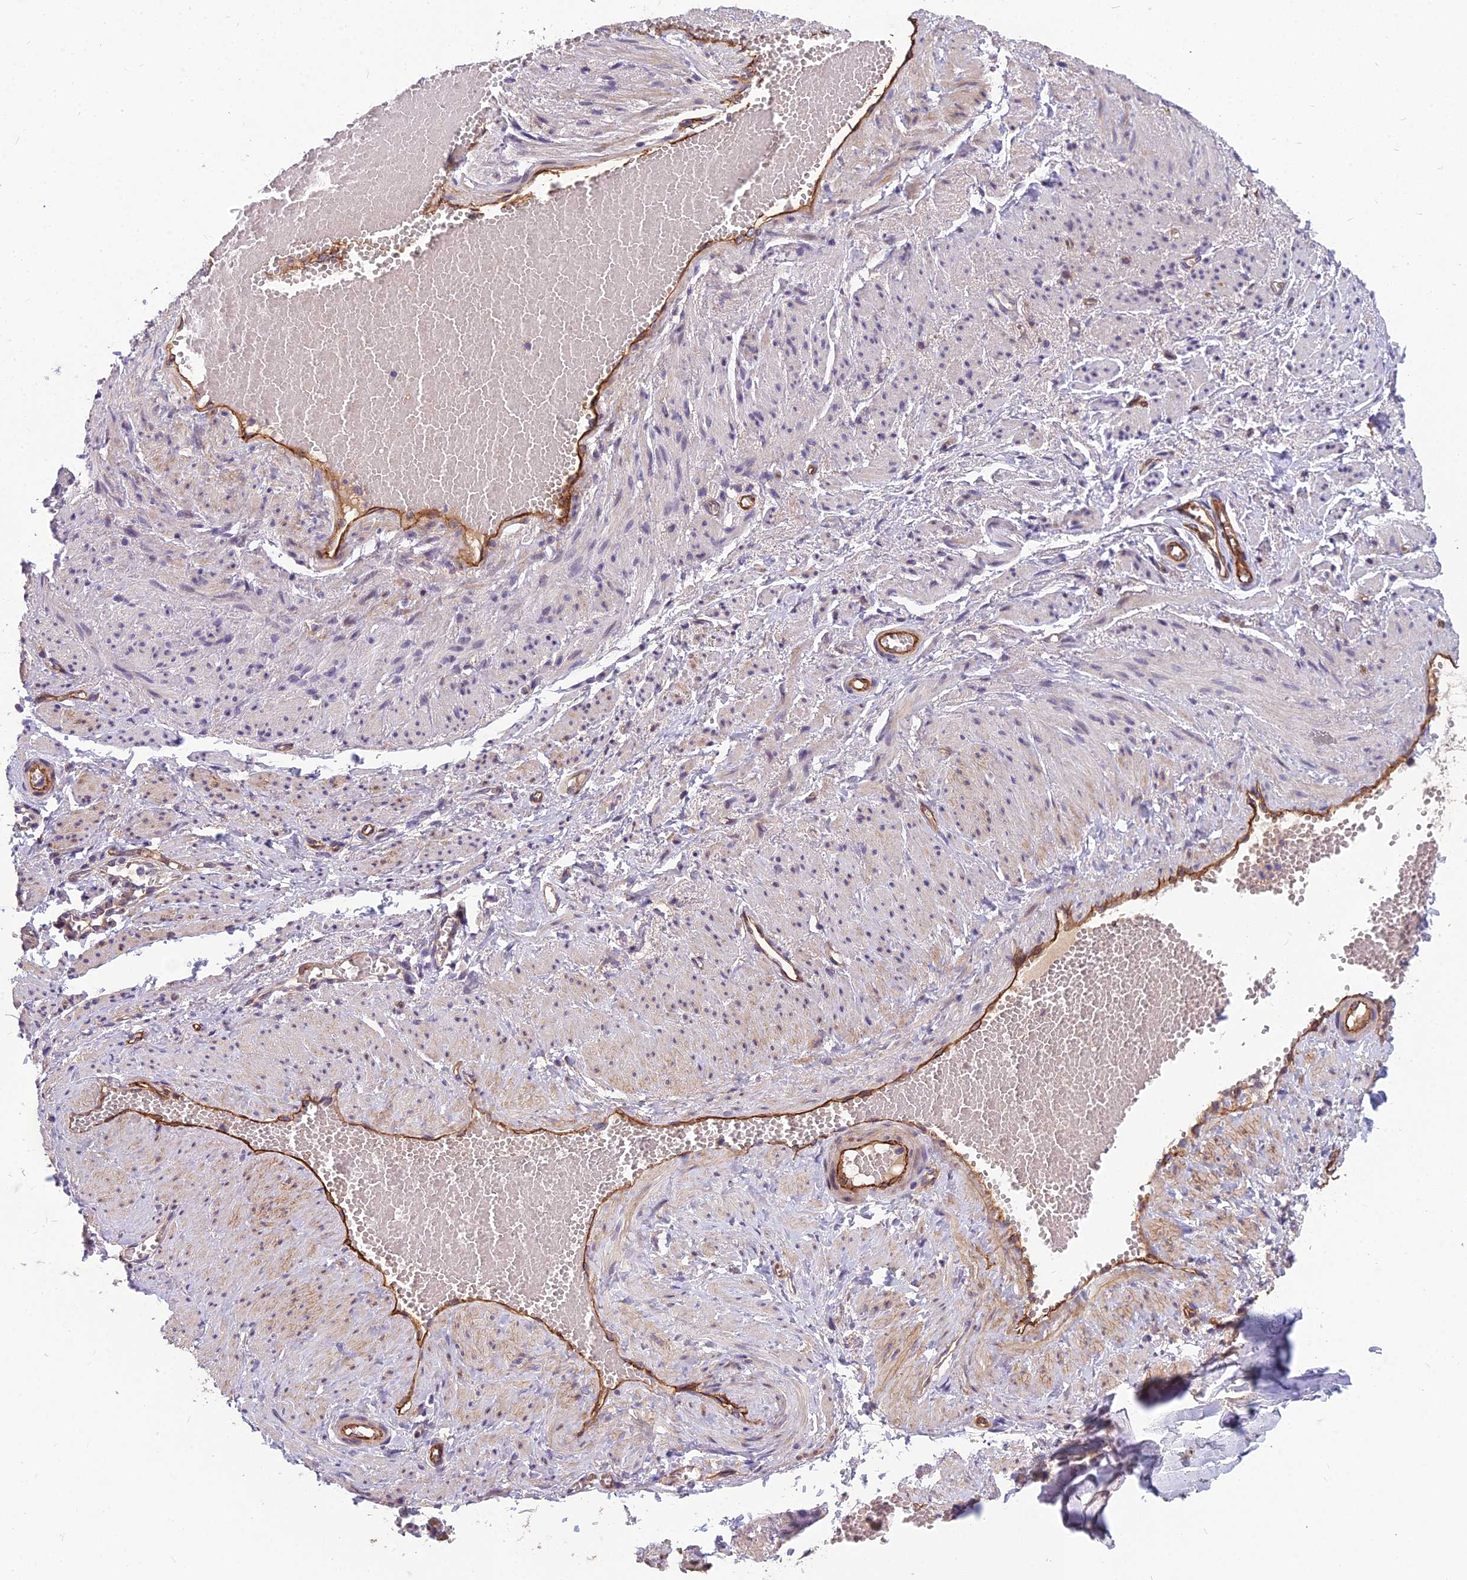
{"staining": {"intensity": "negative", "quantity": "none", "location": "none"}, "tissue": "soft tissue", "cell_type": "Chondrocytes", "image_type": "normal", "snomed": [{"axis": "morphology", "description": "Normal tissue, NOS"}, {"axis": "topography", "description": "Smooth muscle"}, {"axis": "topography", "description": "Peripheral nerve tissue"}], "caption": "DAB immunohistochemical staining of normal human soft tissue displays no significant expression in chondrocytes.", "gene": "TSPAN15", "patient": {"sex": "female", "age": 39}}